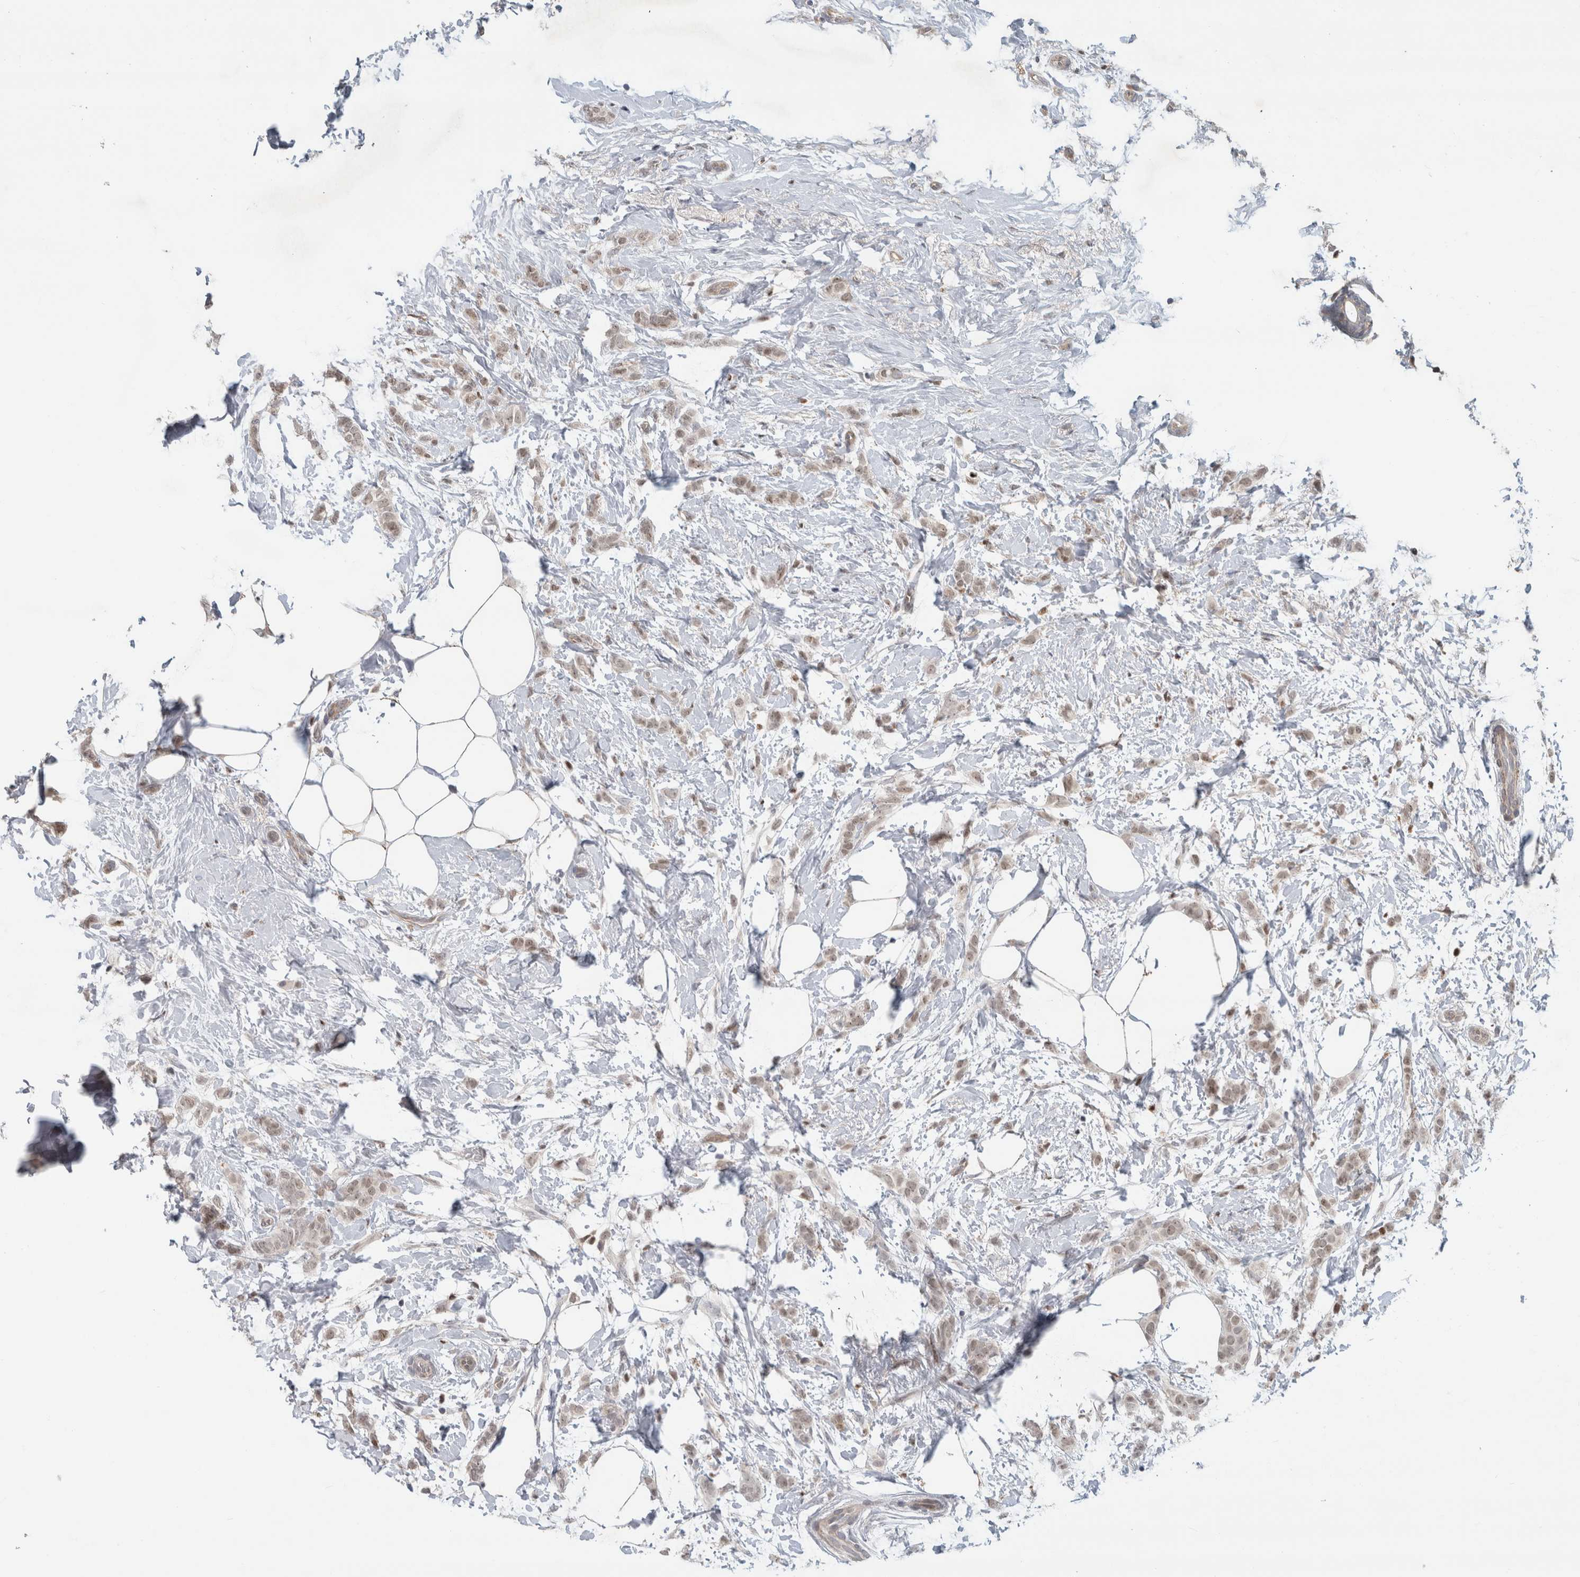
{"staining": {"intensity": "weak", "quantity": ">75%", "location": "nuclear"}, "tissue": "breast cancer", "cell_type": "Tumor cells", "image_type": "cancer", "snomed": [{"axis": "morphology", "description": "Lobular carcinoma, in situ"}, {"axis": "morphology", "description": "Lobular carcinoma"}, {"axis": "topography", "description": "Breast"}], "caption": "There is low levels of weak nuclear staining in tumor cells of breast cancer, as demonstrated by immunohistochemical staining (brown color).", "gene": "INSRR", "patient": {"sex": "female", "age": 41}}